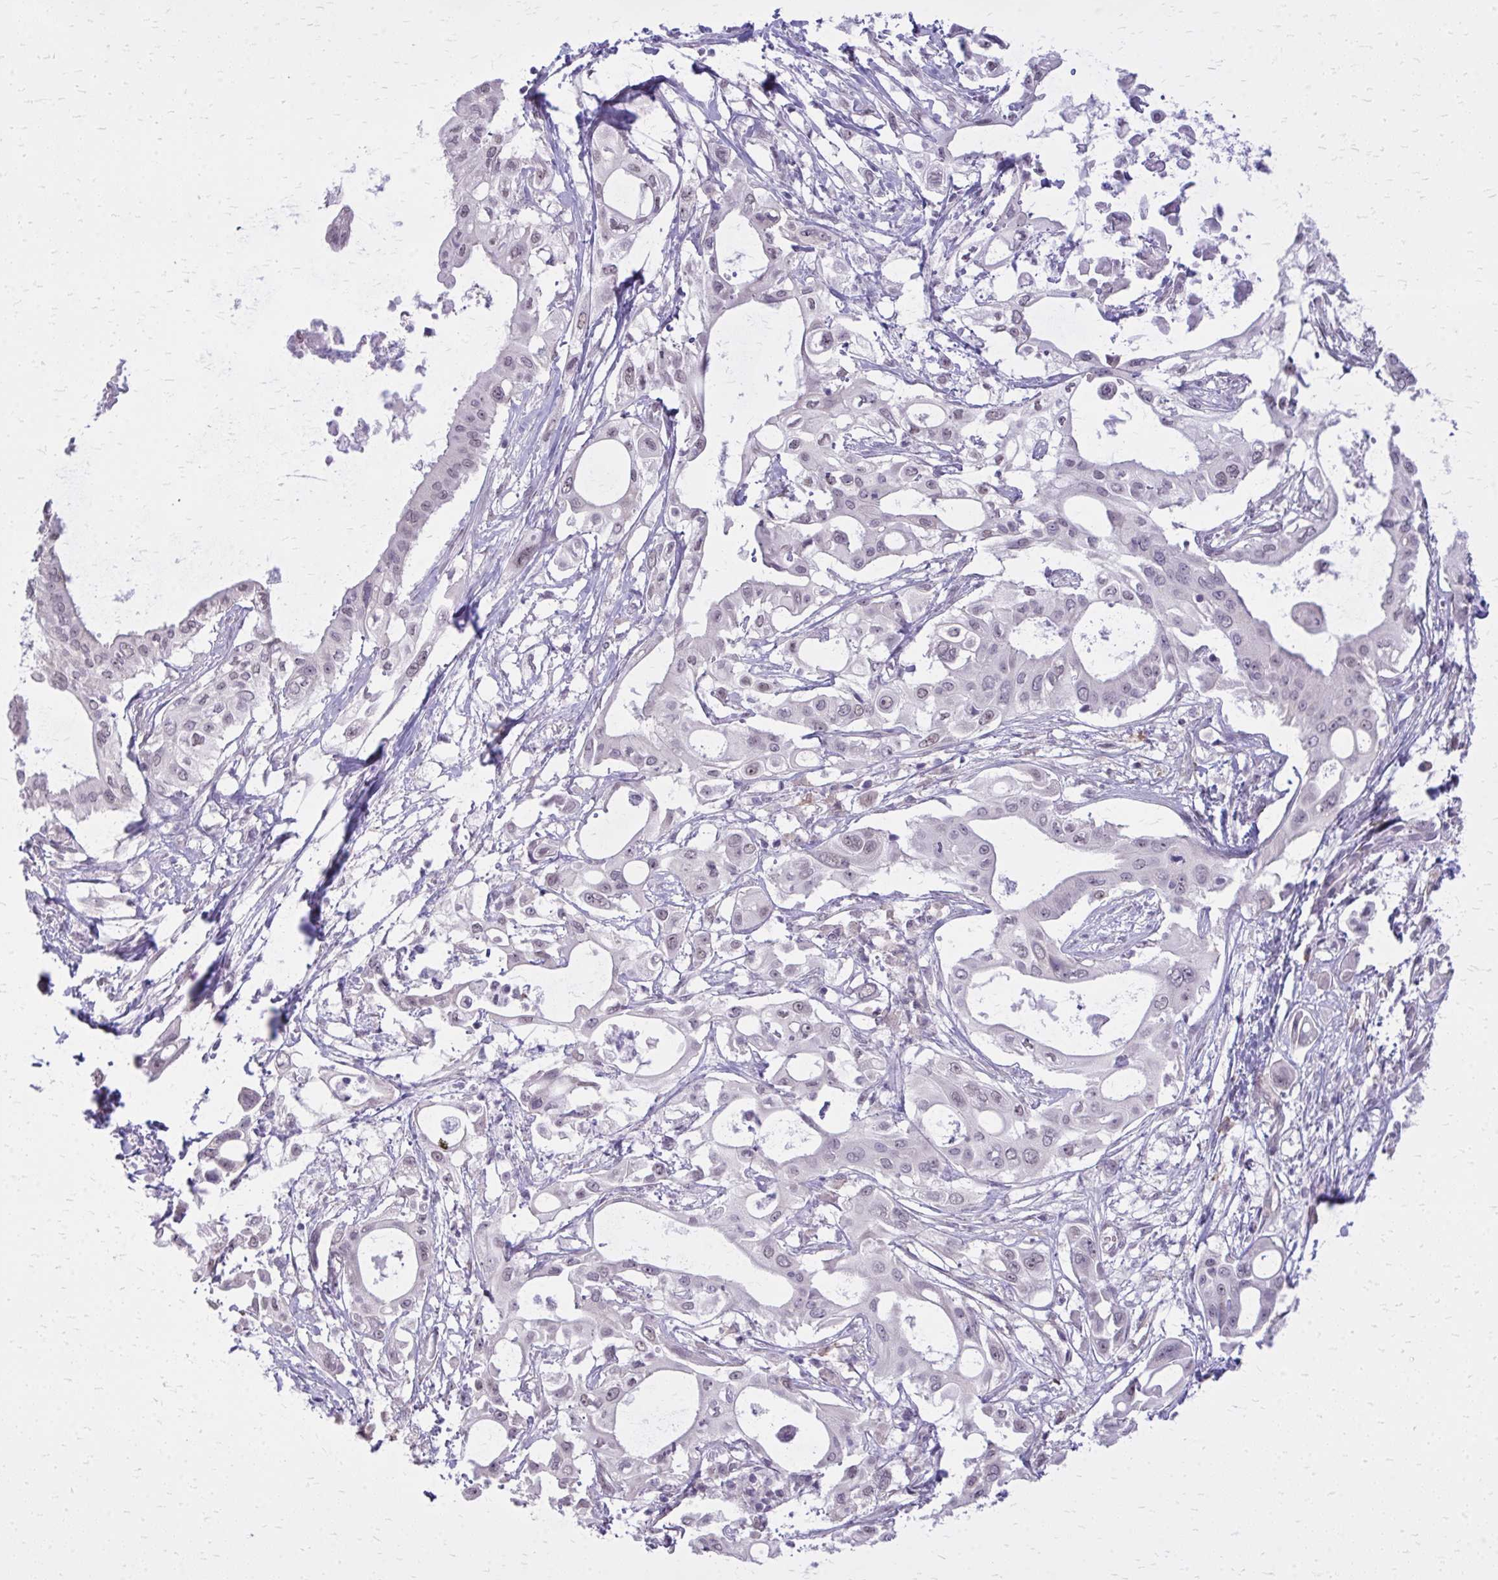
{"staining": {"intensity": "negative", "quantity": "none", "location": "none"}, "tissue": "pancreatic cancer", "cell_type": "Tumor cells", "image_type": "cancer", "snomed": [{"axis": "morphology", "description": "Adenocarcinoma, NOS"}, {"axis": "topography", "description": "Pancreas"}], "caption": "High power microscopy photomicrograph of an IHC histopathology image of adenocarcinoma (pancreatic), revealing no significant staining in tumor cells.", "gene": "PLCB1", "patient": {"sex": "female", "age": 68}}